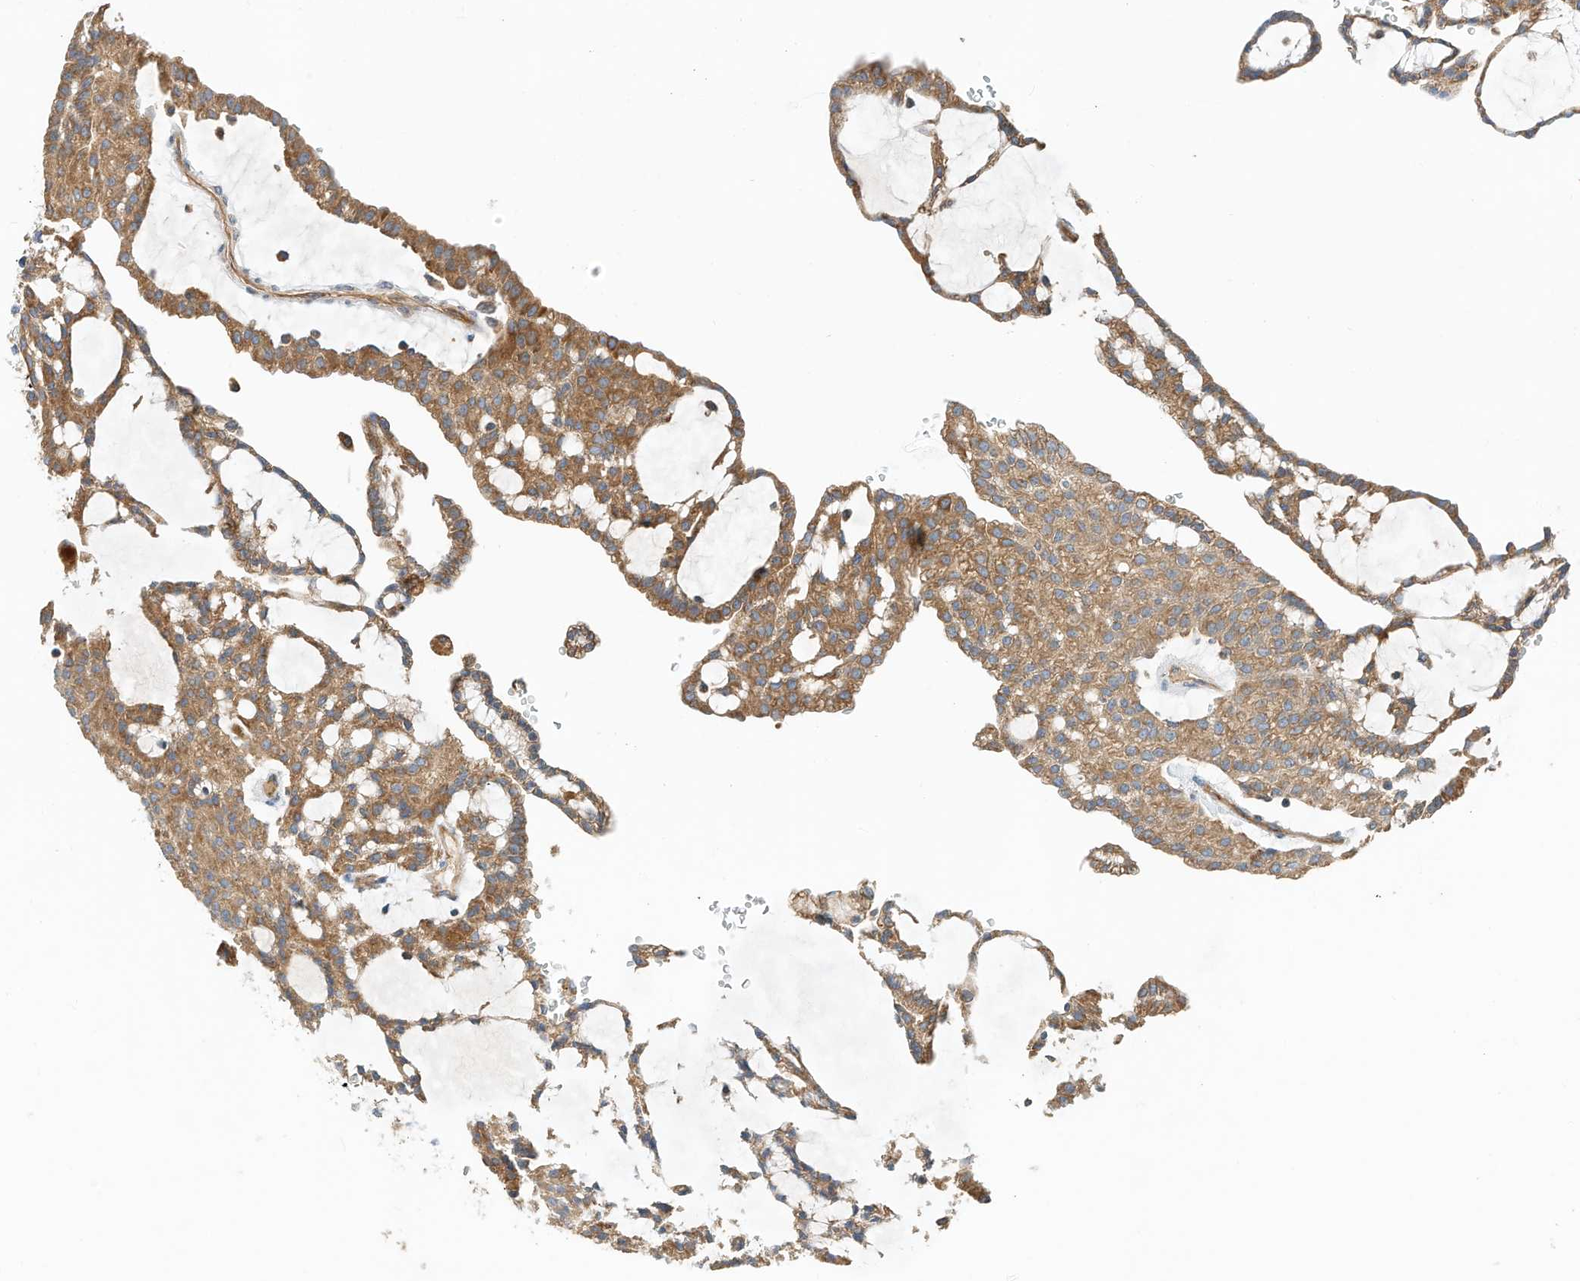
{"staining": {"intensity": "moderate", "quantity": ">75%", "location": "cytoplasmic/membranous"}, "tissue": "renal cancer", "cell_type": "Tumor cells", "image_type": "cancer", "snomed": [{"axis": "morphology", "description": "Adenocarcinoma, NOS"}, {"axis": "topography", "description": "Kidney"}], "caption": "Protein analysis of renal cancer tissue reveals moderate cytoplasmic/membranous staining in about >75% of tumor cells. Using DAB (3,3'-diaminobenzidine) (brown) and hematoxylin (blue) stains, captured at high magnification using brightfield microscopy.", "gene": "CPAMD8", "patient": {"sex": "male", "age": 63}}